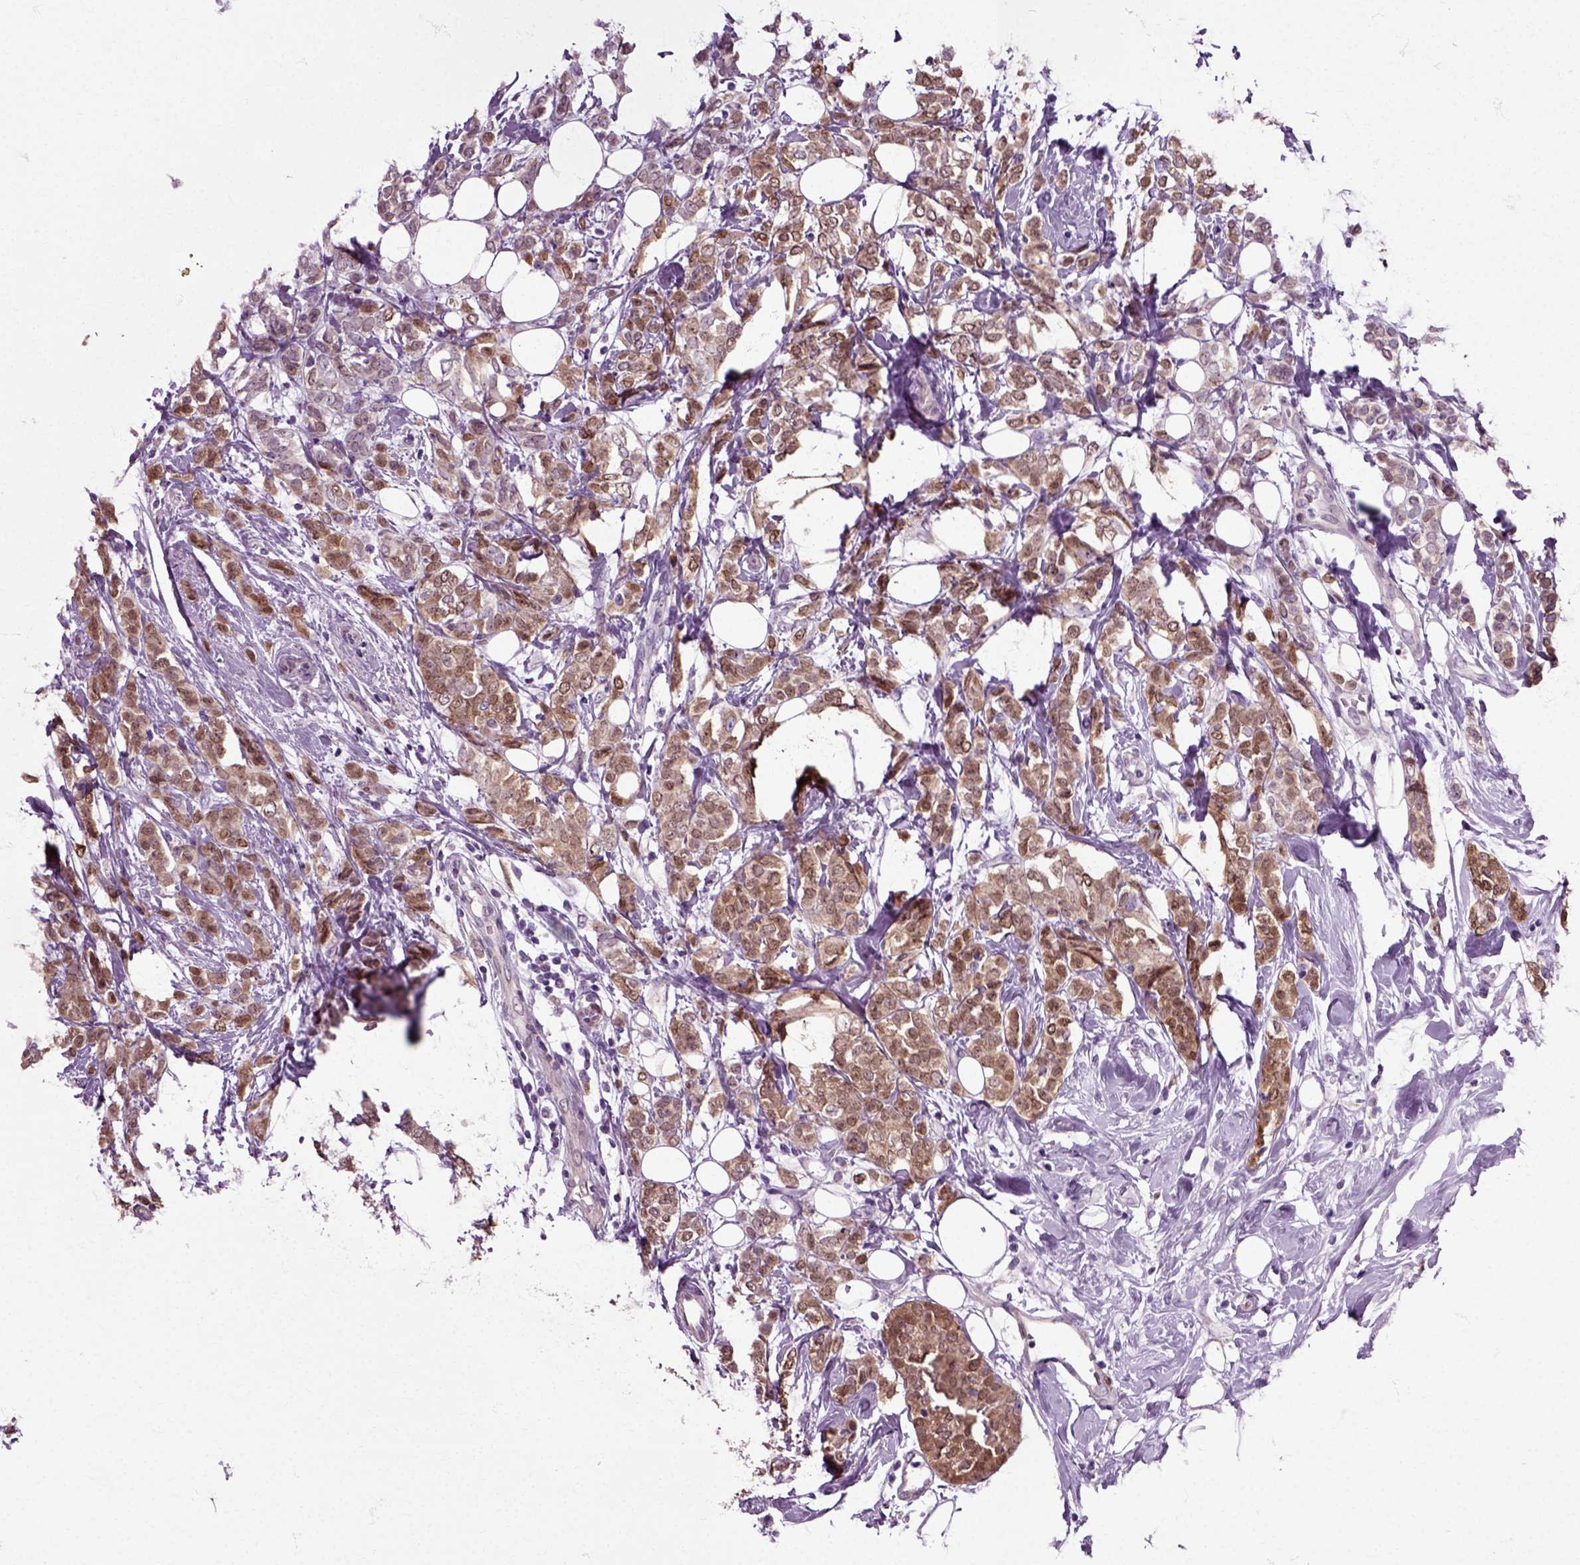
{"staining": {"intensity": "moderate", "quantity": ">75%", "location": "cytoplasmic/membranous"}, "tissue": "breast cancer", "cell_type": "Tumor cells", "image_type": "cancer", "snomed": [{"axis": "morphology", "description": "Lobular carcinoma"}, {"axis": "topography", "description": "Breast"}], "caption": "Brown immunohistochemical staining in human breast cancer reveals moderate cytoplasmic/membranous positivity in about >75% of tumor cells.", "gene": "HSPA2", "patient": {"sex": "female", "age": 49}}